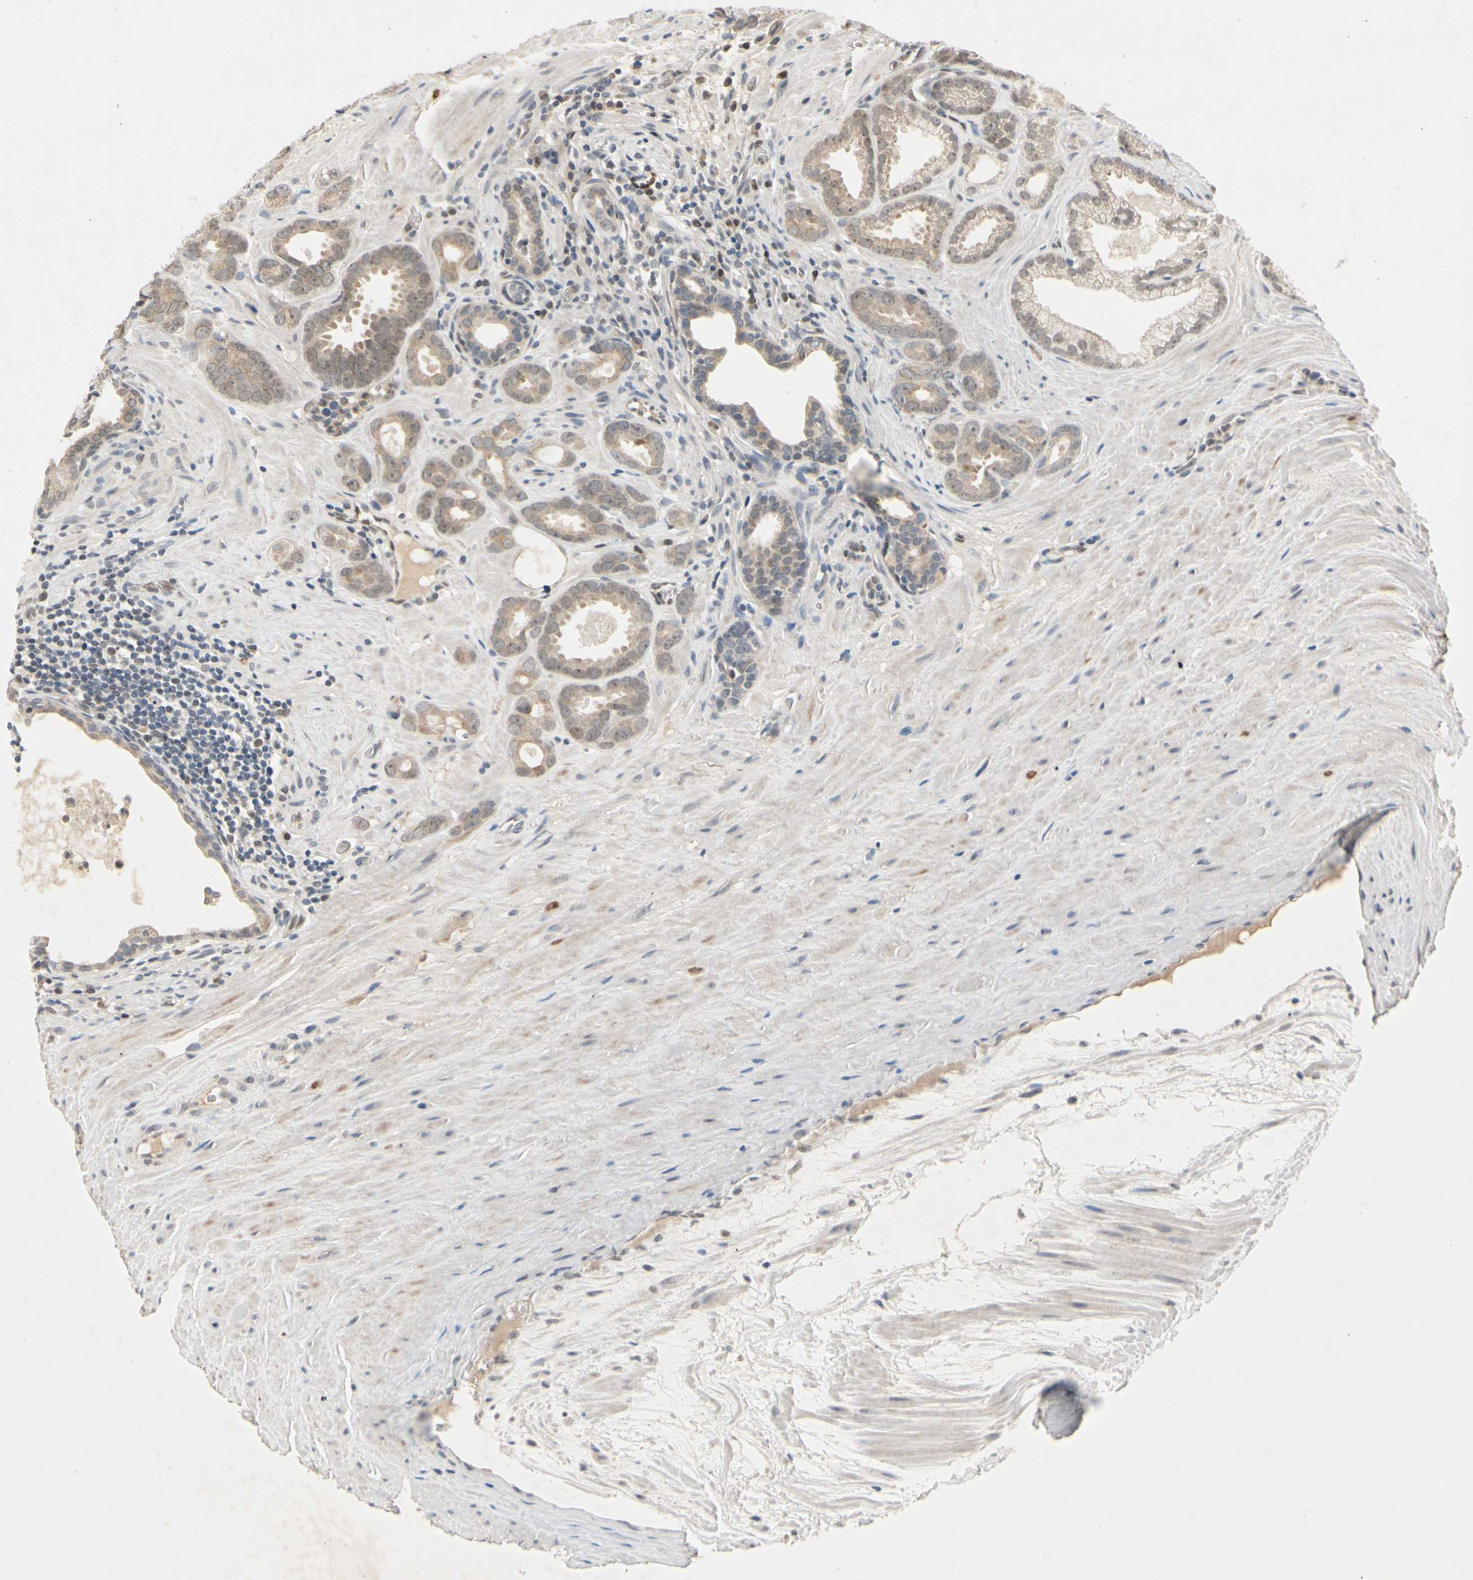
{"staining": {"intensity": "weak", "quantity": ">75%", "location": "cytoplasmic/membranous"}, "tissue": "prostate cancer", "cell_type": "Tumor cells", "image_type": "cancer", "snomed": [{"axis": "morphology", "description": "Adenocarcinoma, Low grade"}, {"axis": "topography", "description": "Prostate"}], "caption": "Weak cytoplasmic/membranous staining for a protein is appreciated in about >75% of tumor cells of low-grade adenocarcinoma (prostate) using immunohistochemistry.", "gene": "RIOX2", "patient": {"sex": "male", "age": 57}}